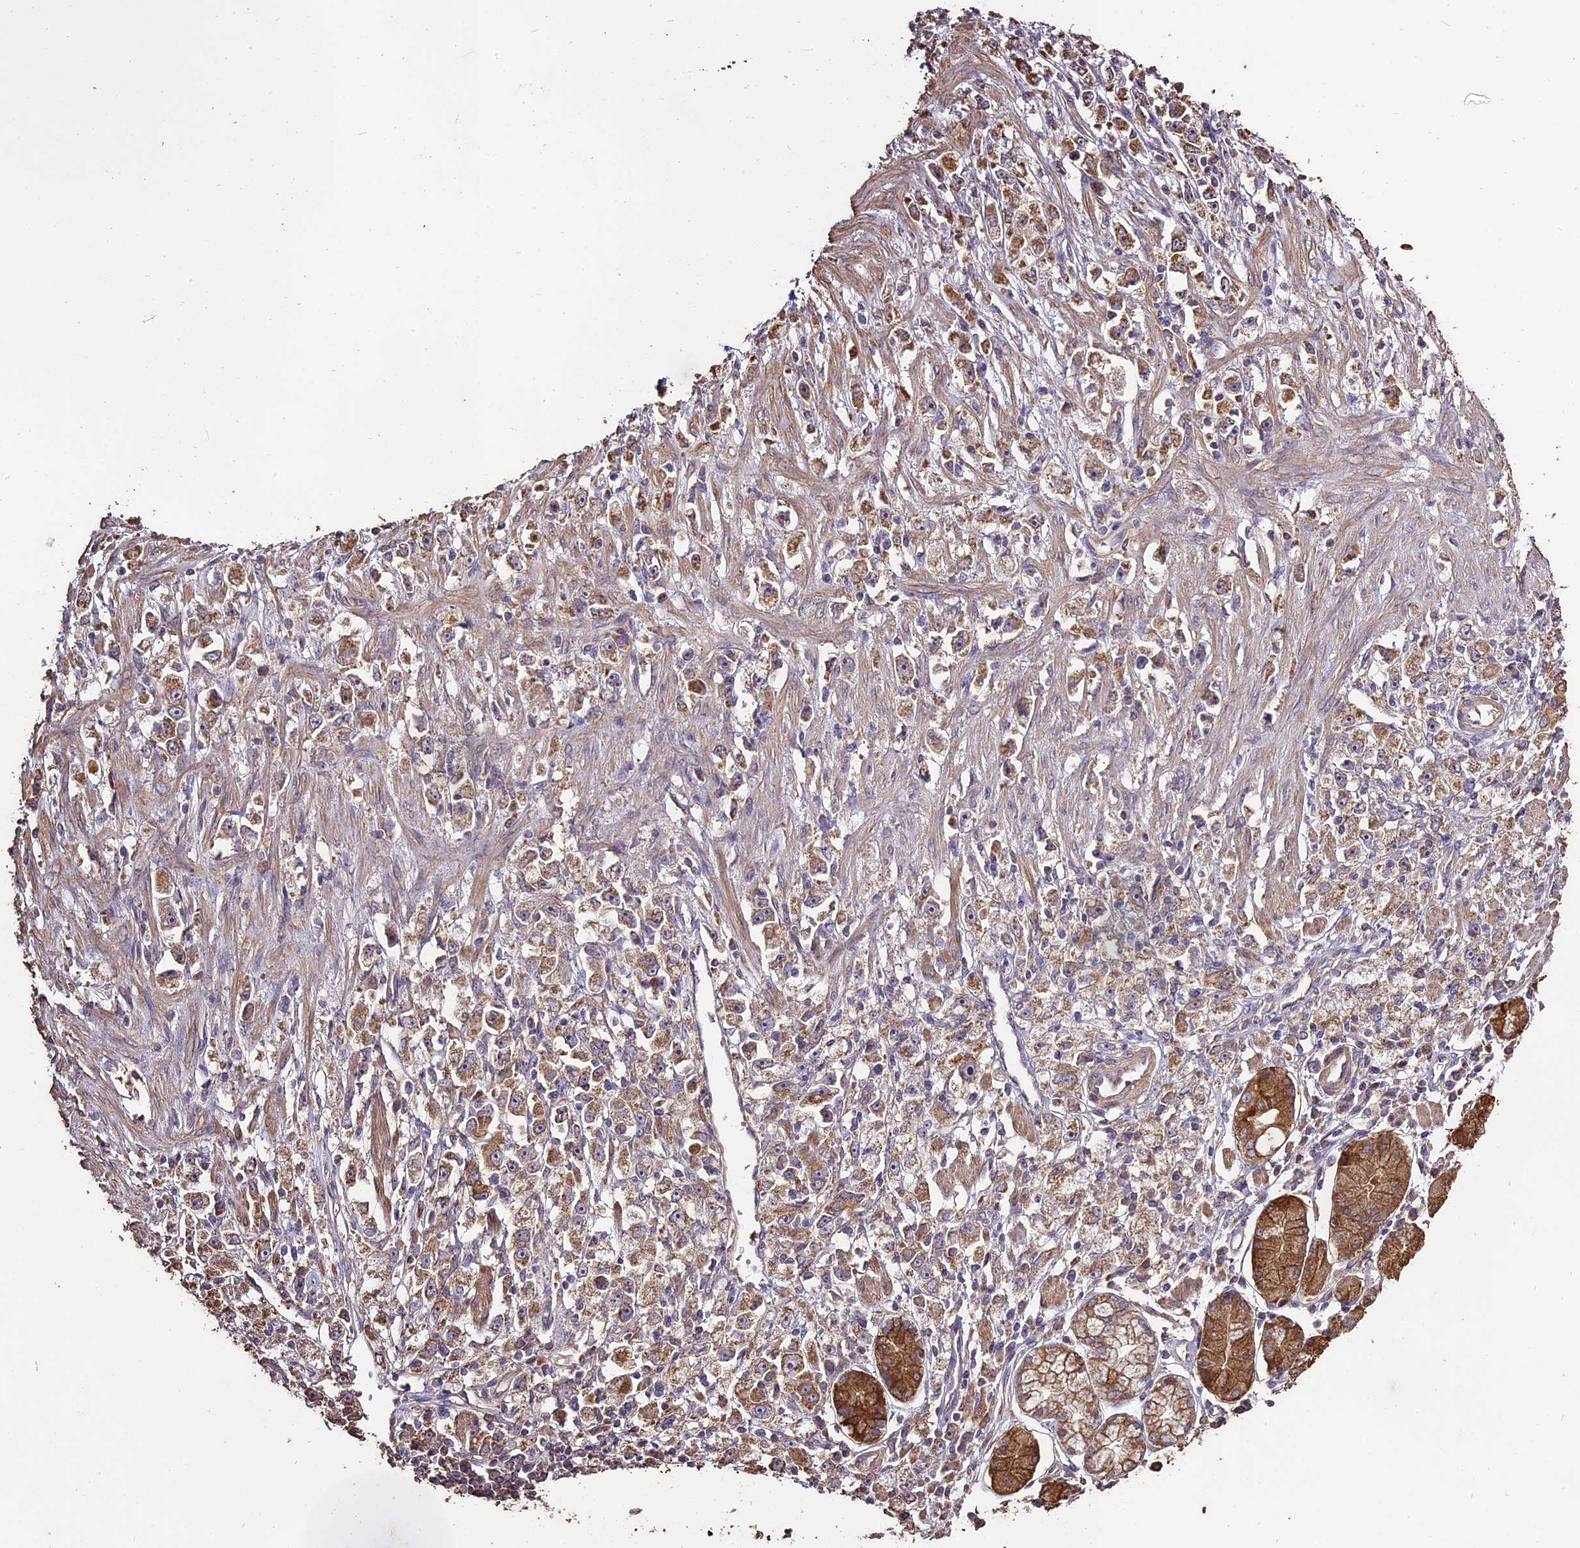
{"staining": {"intensity": "weak", "quantity": ">75%", "location": "cytoplasmic/membranous"}, "tissue": "stomach cancer", "cell_type": "Tumor cells", "image_type": "cancer", "snomed": [{"axis": "morphology", "description": "Adenocarcinoma, NOS"}, {"axis": "topography", "description": "Stomach"}], "caption": "A brown stain highlights weak cytoplasmic/membranous staining of a protein in human stomach cancer (adenocarcinoma) tumor cells.", "gene": "PGPEP1L", "patient": {"sex": "female", "age": 59}}